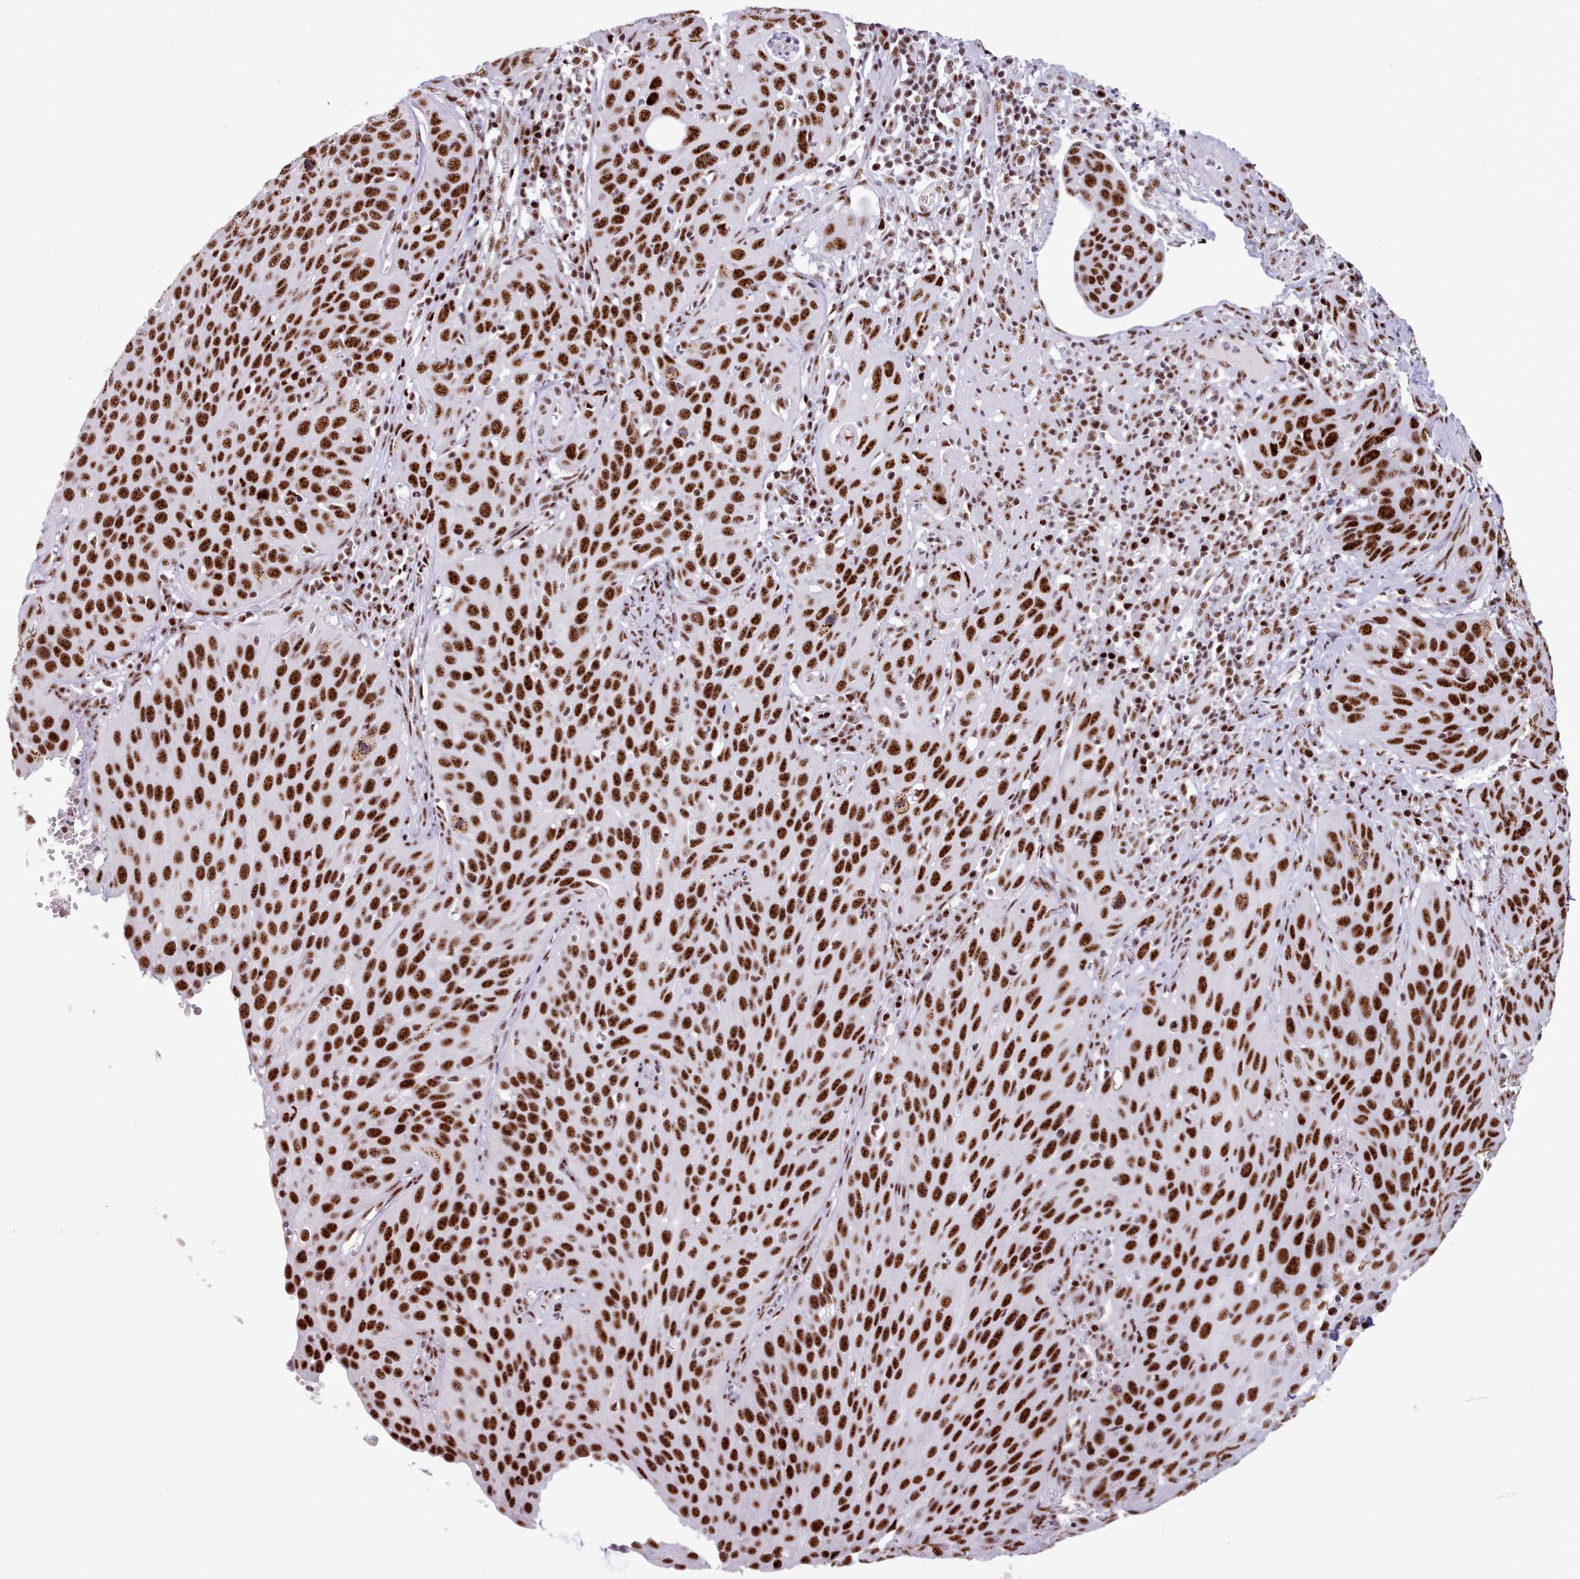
{"staining": {"intensity": "strong", "quantity": ">75%", "location": "nuclear"}, "tissue": "cervical cancer", "cell_type": "Tumor cells", "image_type": "cancer", "snomed": [{"axis": "morphology", "description": "Squamous cell carcinoma, NOS"}, {"axis": "topography", "description": "Cervix"}], "caption": "Protein staining demonstrates strong nuclear positivity in about >75% of tumor cells in cervical cancer (squamous cell carcinoma).", "gene": "TMEM35B", "patient": {"sex": "female", "age": 36}}